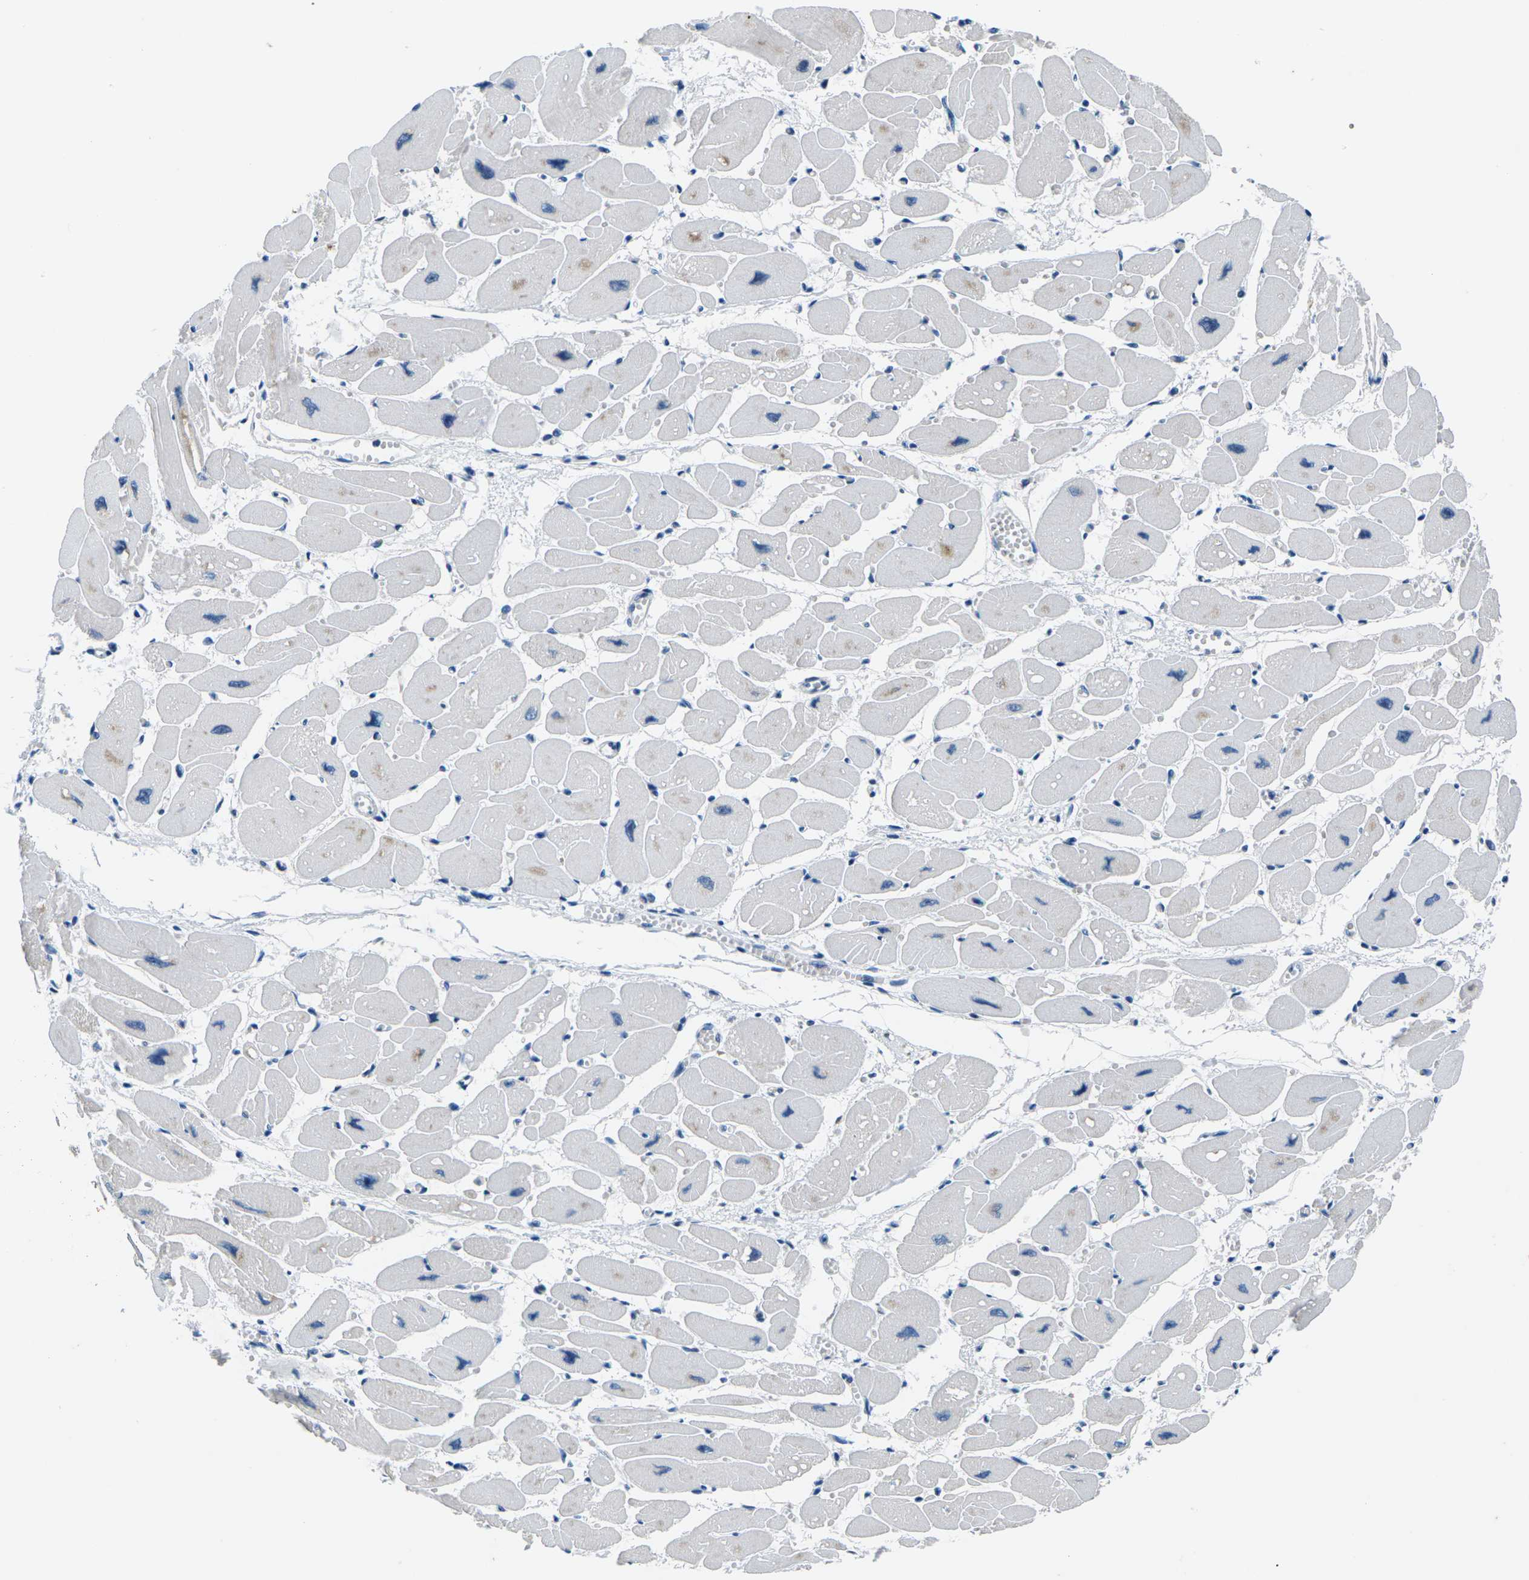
{"staining": {"intensity": "negative", "quantity": "none", "location": "none"}, "tissue": "heart muscle", "cell_type": "Cardiomyocytes", "image_type": "normal", "snomed": [{"axis": "morphology", "description": "Normal tissue, NOS"}, {"axis": "topography", "description": "Heart"}], "caption": "The micrograph shows no significant positivity in cardiomyocytes of heart muscle. The staining was performed using DAB to visualize the protein expression in brown, while the nuclei were stained in blue with hematoxylin (Magnification: 20x).", "gene": "UMOD", "patient": {"sex": "female", "age": 54}}